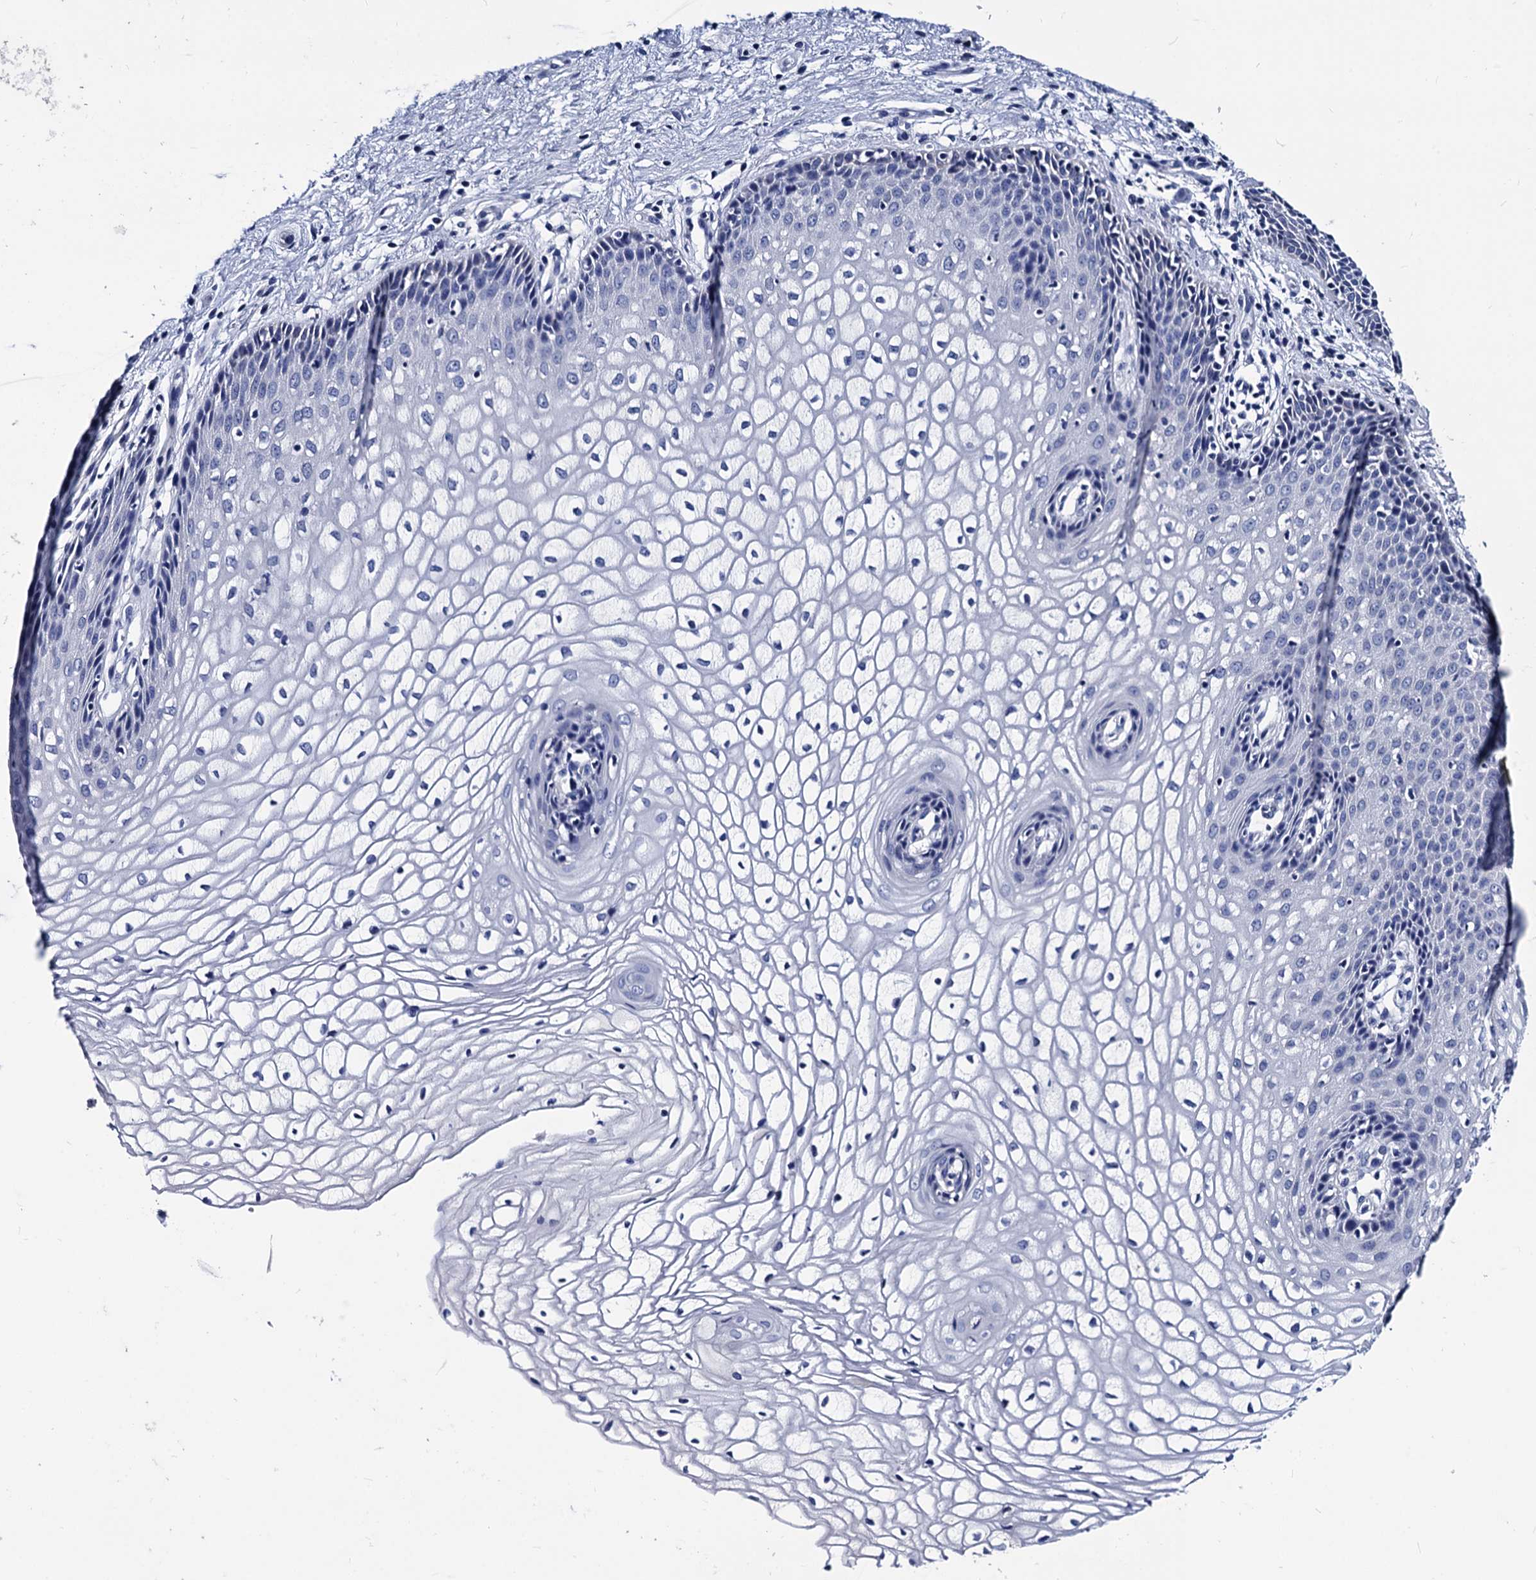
{"staining": {"intensity": "negative", "quantity": "none", "location": "none"}, "tissue": "vagina", "cell_type": "Squamous epithelial cells", "image_type": "normal", "snomed": [{"axis": "morphology", "description": "Normal tissue, NOS"}, {"axis": "topography", "description": "Vagina"}], "caption": "The photomicrograph shows no staining of squamous epithelial cells in benign vagina.", "gene": "LRRC30", "patient": {"sex": "female", "age": 34}}